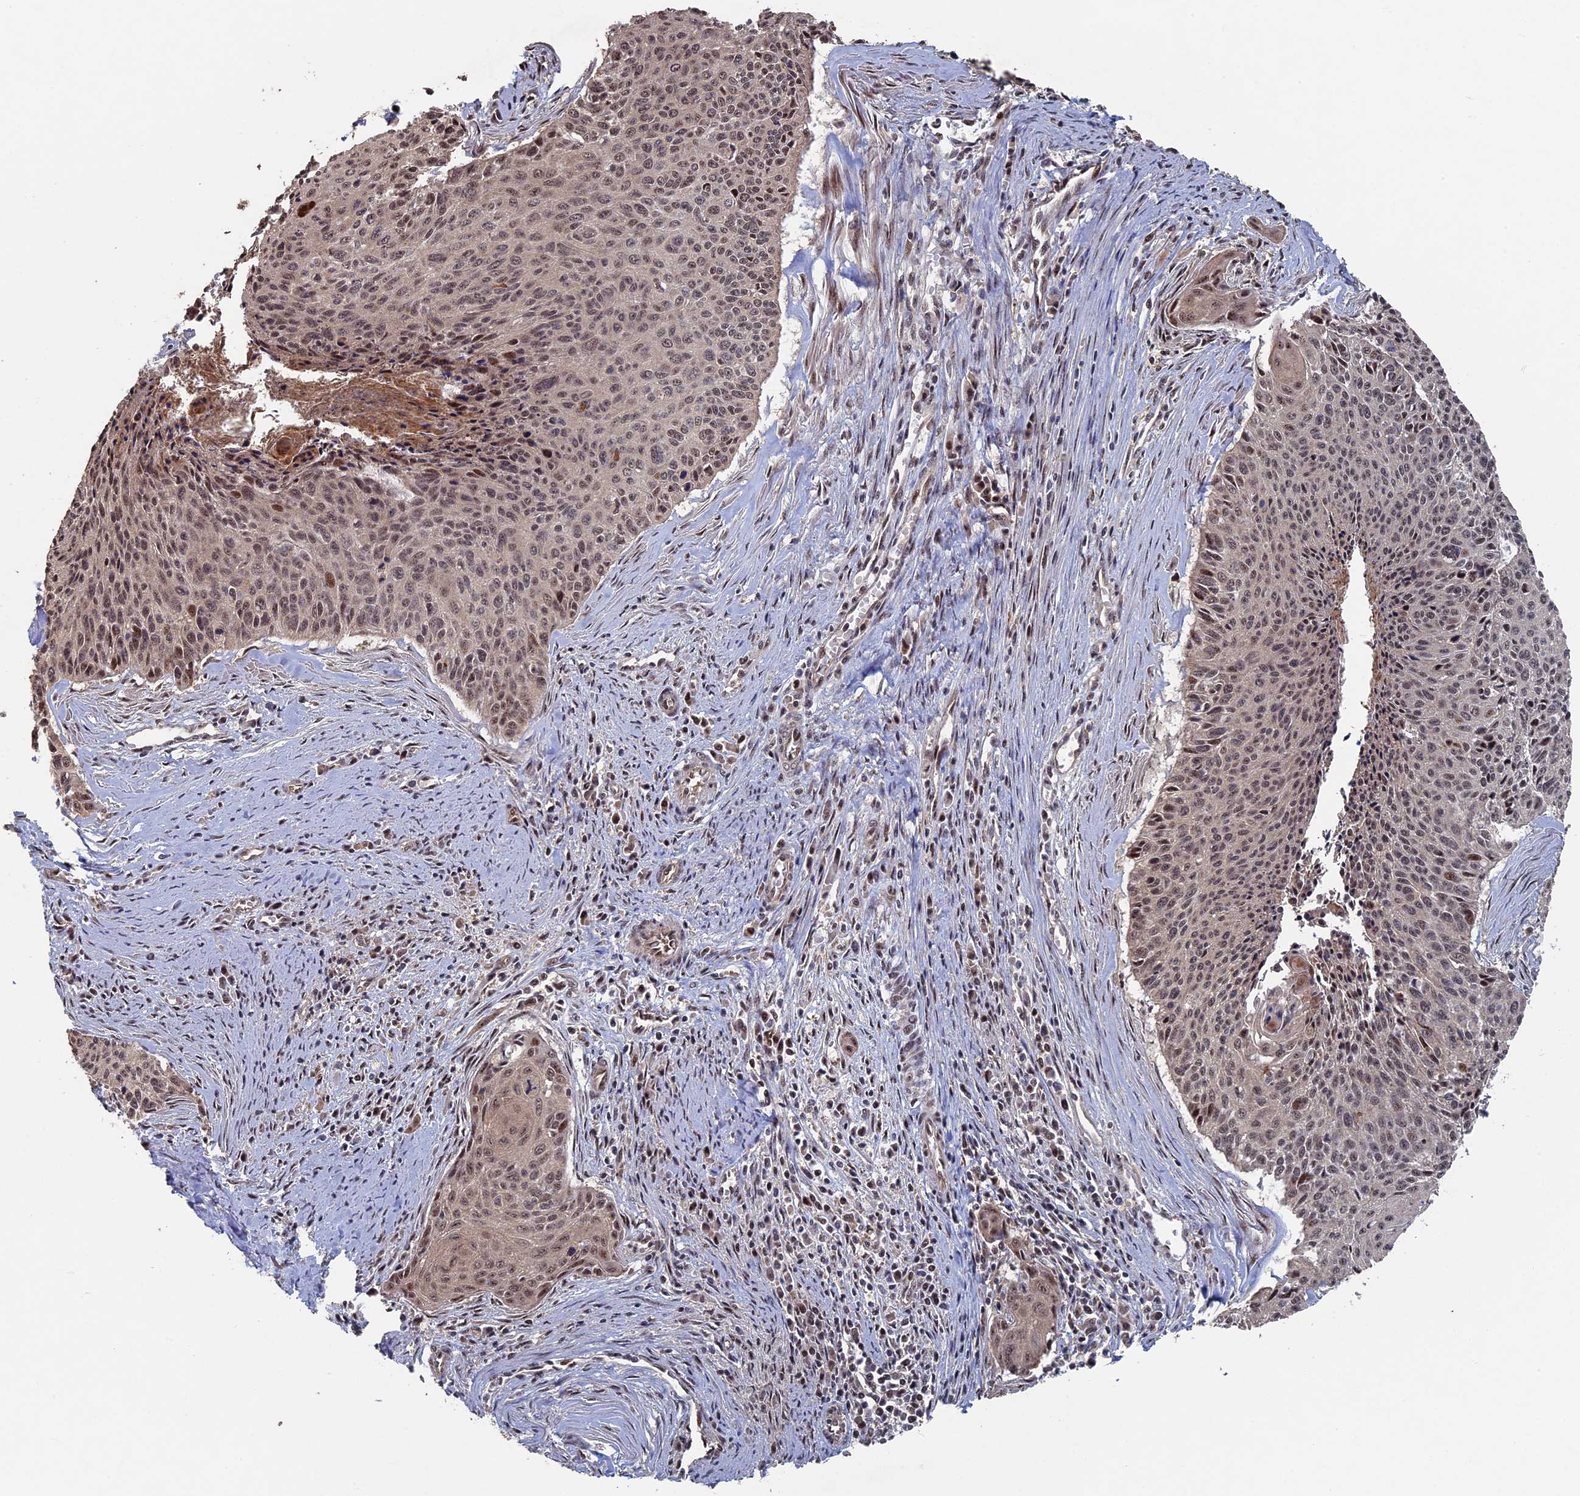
{"staining": {"intensity": "moderate", "quantity": ">75%", "location": "nuclear"}, "tissue": "cervical cancer", "cell_type": "Tumor cells", "image_type": "cancer", "snomed": [{"axis": "morphology", "description": "Squamous cell carcinoma, NOS"}, {"axis": "topography", "description": "Cervix"}], "caption": "This photomicrograph shows cervical cancer (squamous cell carcinoma) stained with IHC to label a protein in brown. The nuclear of tumor cells show moderate positivity for the protein. Nuclei are counter-stained blue.", "gene": "KIAA1328", "patient": {"sex": "female", "age": 55}}